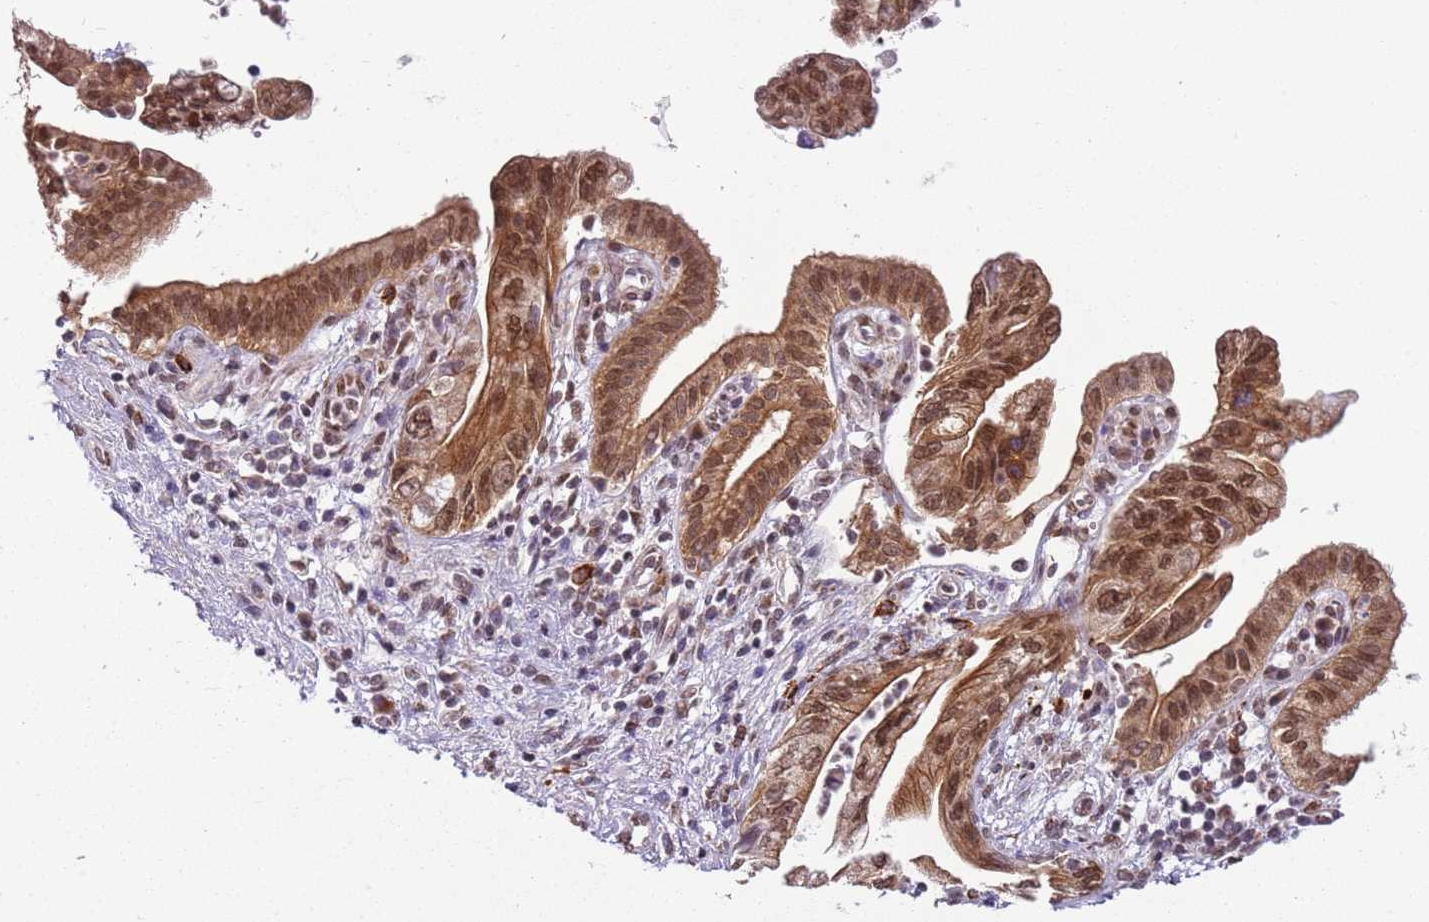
{"staining": {"intensity": "strong", "quantity": ">75%", "location": "cytoplasmic/membranous,nuclear"}, "tissue": "pancreatic cancer", "cell_type": "Tumor cells", "image_type": "cancer", "snomed": [{"axis": "morphology", "description": "Adenocarcinoma, NOS"}, {"axis": "topography", "description": "Pancreas"}], "caption": "IHC micrograph of pancreatic cancer stained for a protein (brown), which exhibits high levels of strong cytoplasmic/membranous and nuclear positivity in approximately >75% of tumor cells.", "gene": "FAM120AOS", "patient": {"sex": "female", "age": 73}}